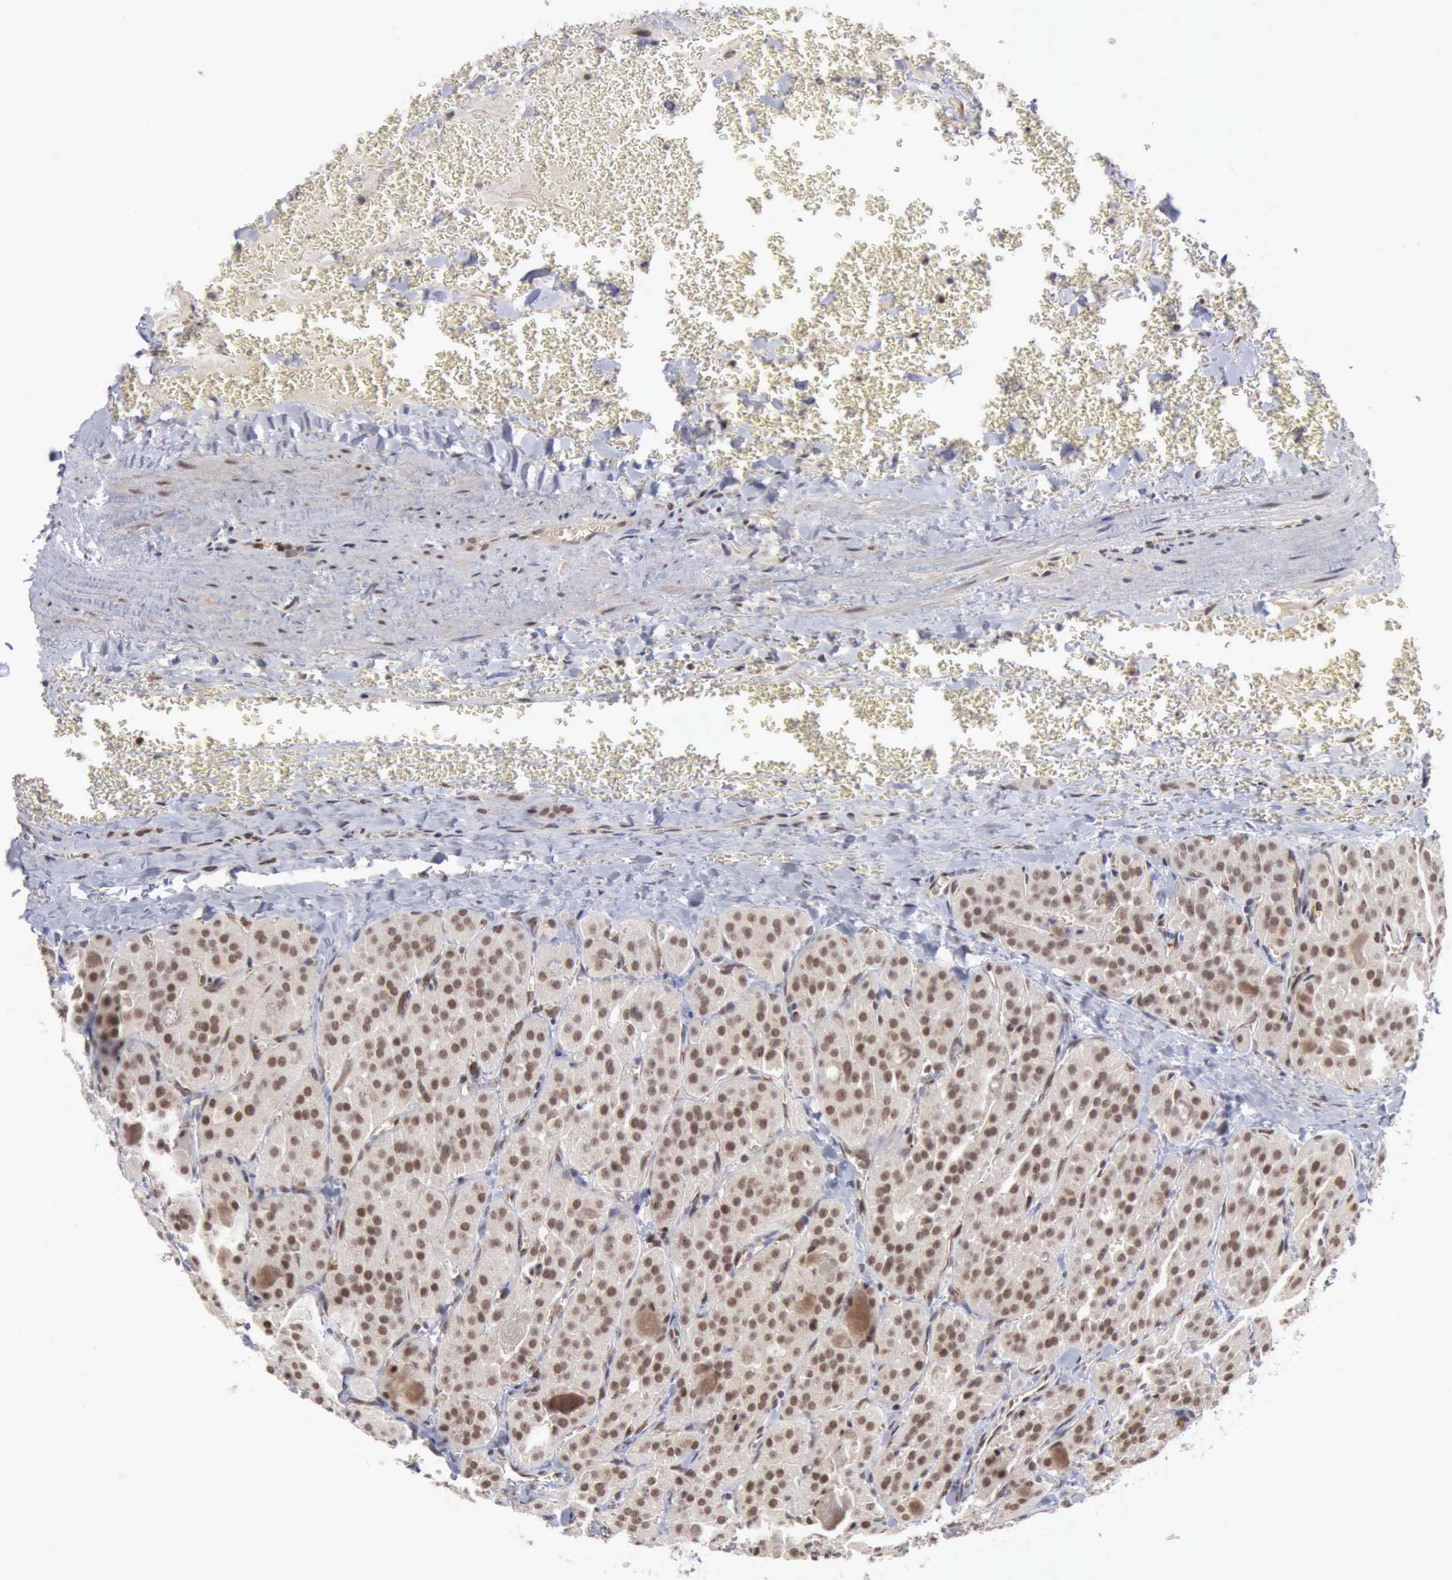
{"staining": {"intensity": "weak", "quantity": ">75%", "location": "nuclear"}, "tissue": "thyroid cancer", "cell_type": "Tumor cells", "image_type": "cancer", "snomed": [{"axis": "morphology", "description": "Carcinoma, NOS"}, {"axis": "topography", "description": "Thyroid gland"}], "caption": "Protein analysis of thyroid carcinoma tissue demonstrates weak nuclear positivity in approximately >75% of tumor cells. (IHC, brightfield microscopy, high magnification).", "gene": "CDKN2A", "patient": {"sex": "male", "age": 76}}